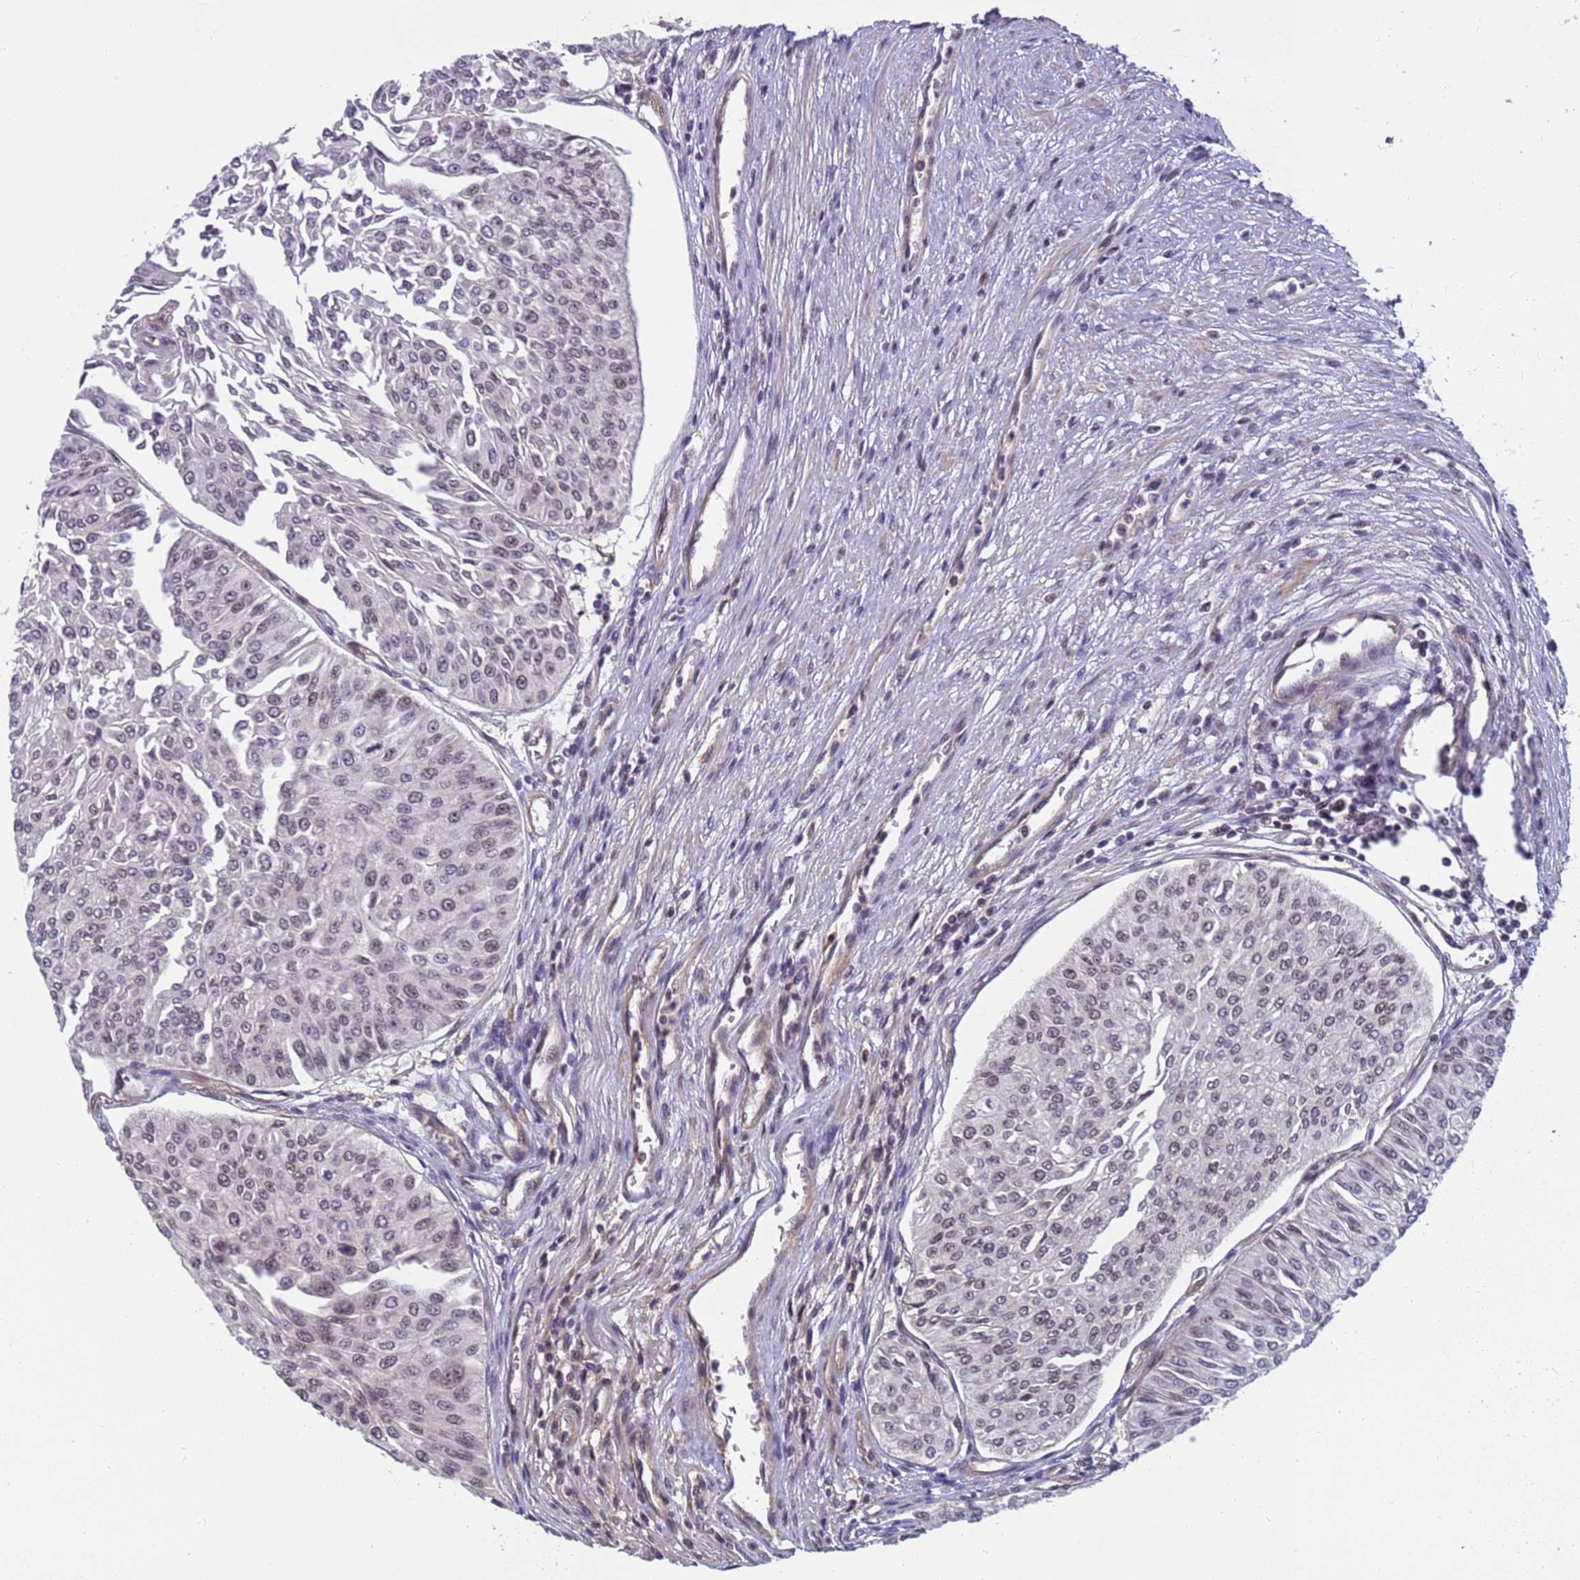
{"staining": {"intensity": "weak", "quantity": "<25%", "location": "nuclear"}, "tissue": "urothelial cancer", "cell_type": "Tumor cells", "image_type": "cancer", "snomed": [{"axis": "morphology", "description": "Urothelial carcinoma, Low grade"}, {"axis": "topography", "description": "Urinary bladder"}], "caption": "High power microscopy micrograph of an immunohistochemistry (IHC) image of urothelial cancer, revealing no significant expression in tumor cells.", "gene": "NSL1", "patient": {"sex": "male", "age": 67}}